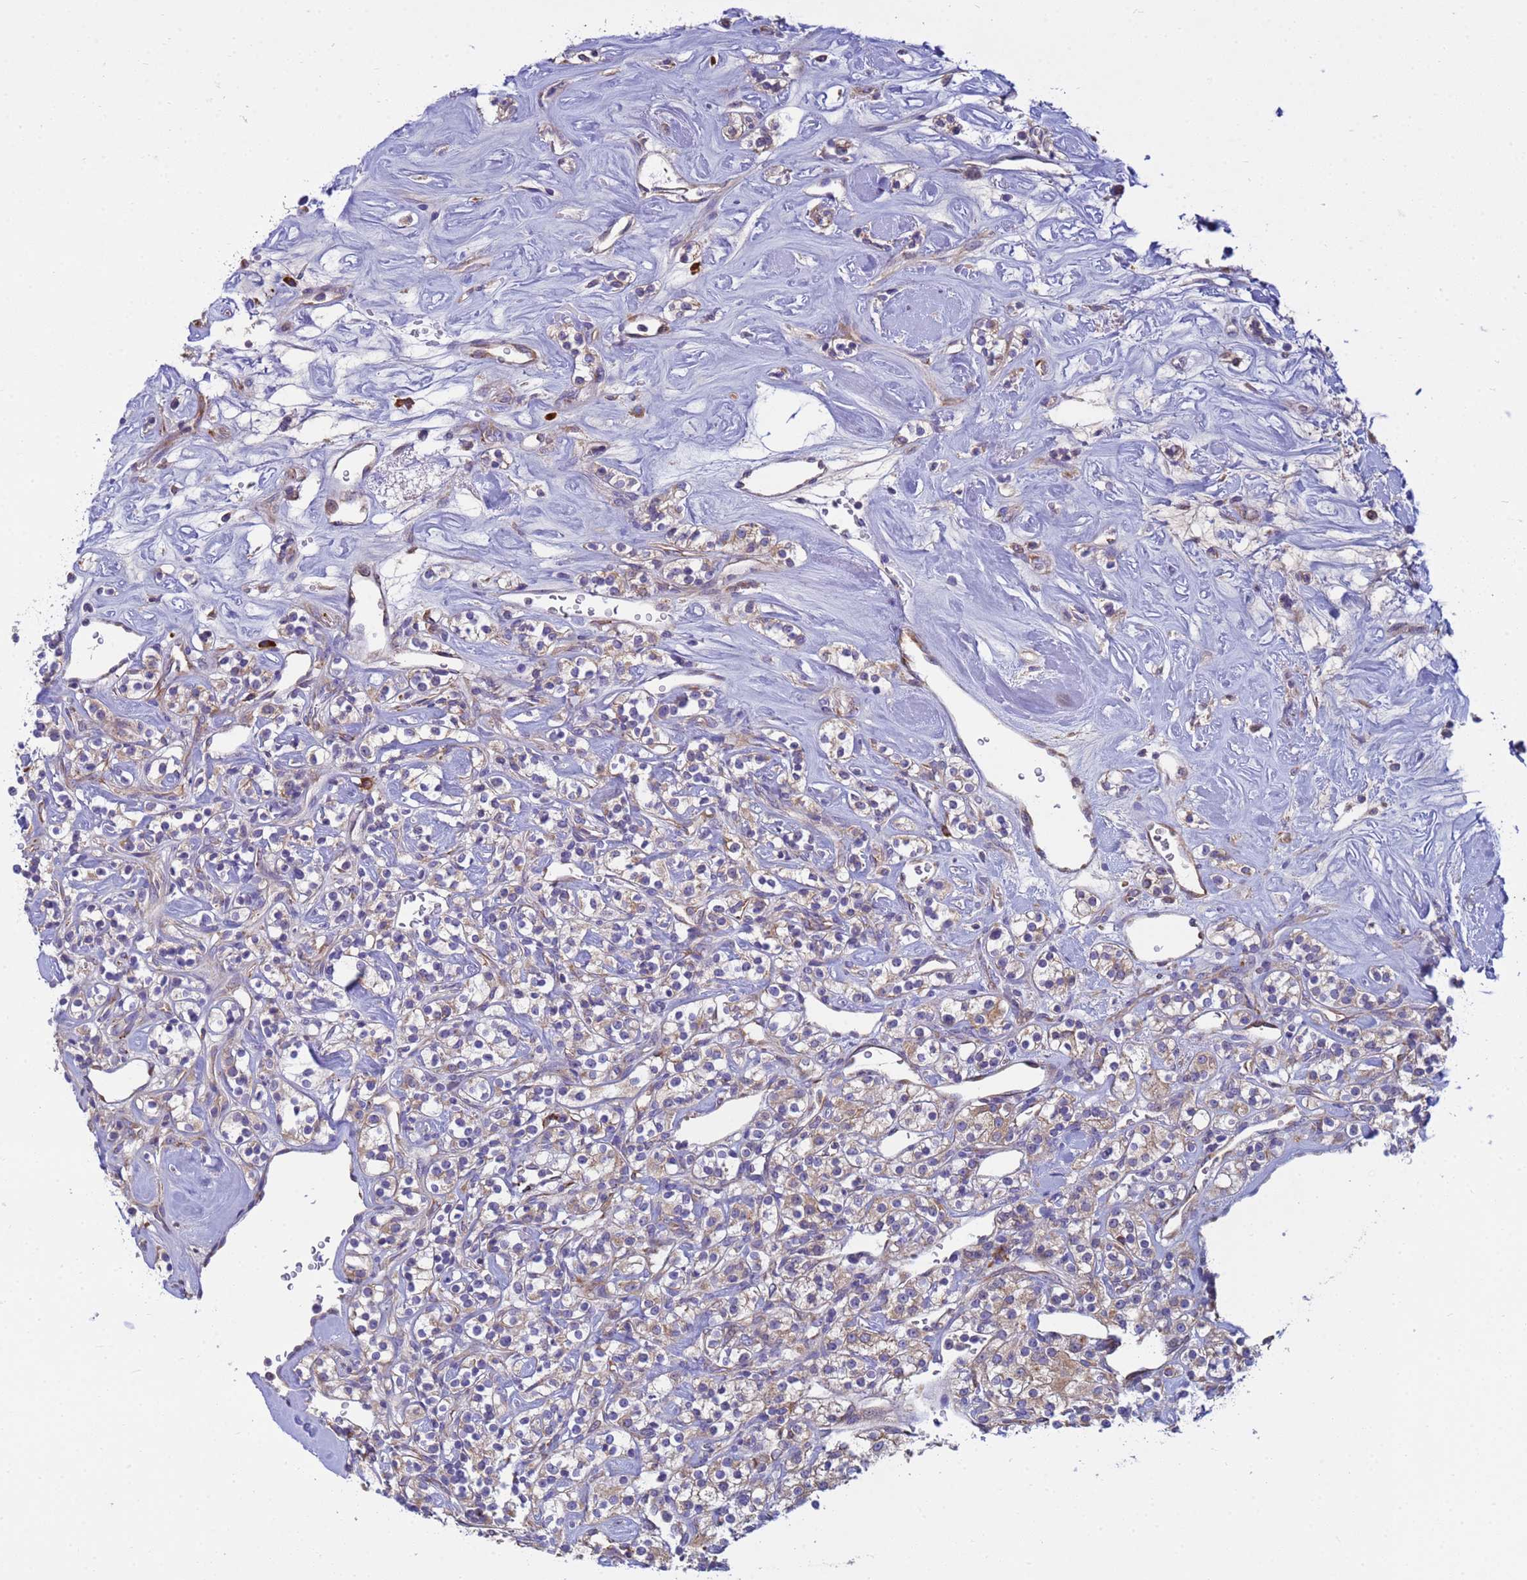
{"staining": {"intensity": "weak", "quantity": "<25%", "location": "cytoplasmic/membranous"}, "tissue": "renal cancer", "cell_type": "Tumor cells", "image_type": "cancer", "snomed": [{"axis": "morphology", "description": "Adenocarcinoma, NOS"}, {"axis": "topography", "description": "Kidney"}], "caption": "High magnification brightfield microscopy of renal cancer stained with DAB (brown) and counterstained with hematoxylin (blue): tumor cells show no significant staining.", "gene": "THAP5", "patient": {"sex": "male", "age": 77}}